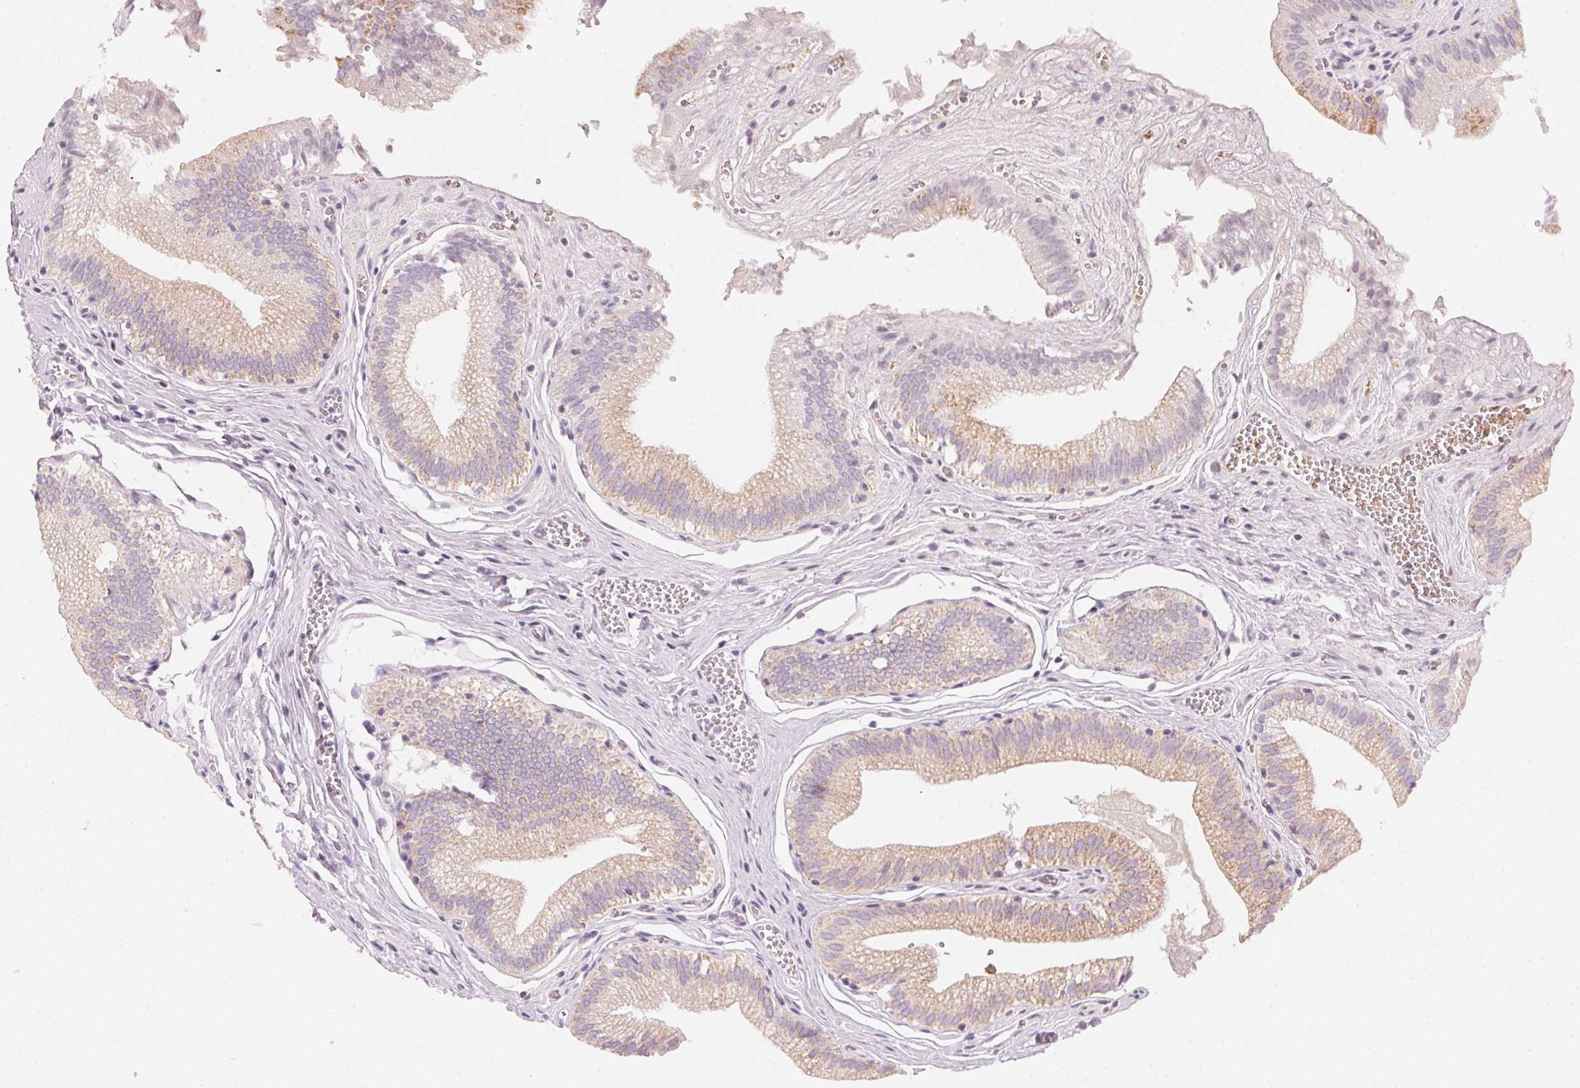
{"staining": {"intensity": "weak", "quantity": ">75%", "location": "cytoplasmic/membranous"}, "tissue": "gallbladder", "cell_type": "Glandular cells", "image_type": "normal", "snomed": [{"axis": "morphology", "description": "Normal tissue, NOS"}, {"axis": "topography", "description": "Gallbladder"}, {"axis": "topography", "description": "Peripheral nerve tissue"}], "caption": "Benign gallbladder reveals weak cytoplasmic/membranous staining in about >75% of glandular cells, visualized by immunohistochemistry.", "gene": "HOXB13", "patient": {"sex": "male", "age": 17}}